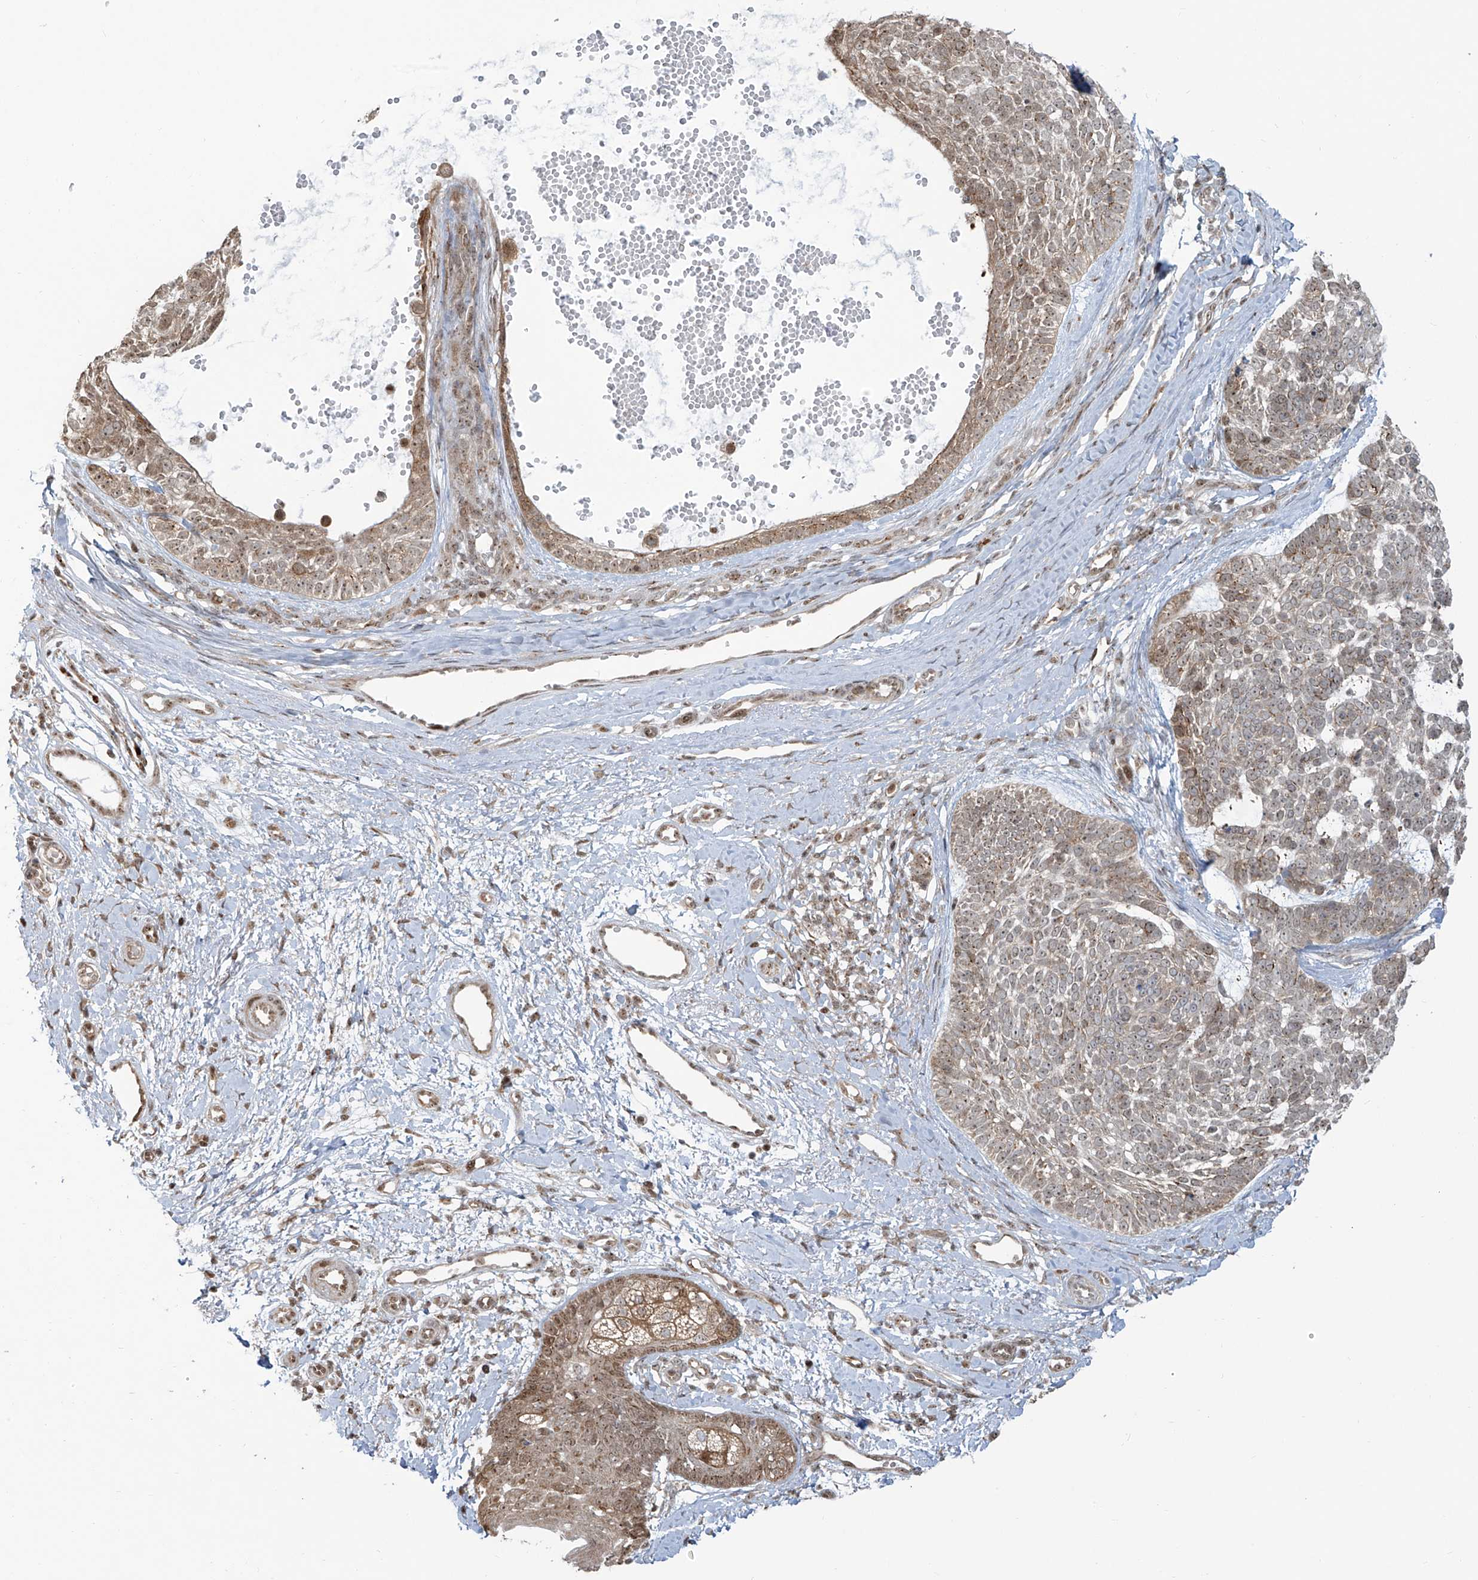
{"staining": {"intensity": "weak", "quantity": "25%-75%", "location": "nuclear"}, "tissue": "skin cancer", "cell_type": "Tumor cells", "image_type": "cancer", "snomed": [{"axis": "morphology", "description": "Basal cell carcinoma"}, {"axis": "topography", "description": "Skin"}], "caption": "Protein staining displays weak nuclear staining in approximately 25%-75% of tumor cells in skin cancer (basal cell carcinoma).", "gene": "VMP1", "patient": {"sex": "female", "age": 81}}